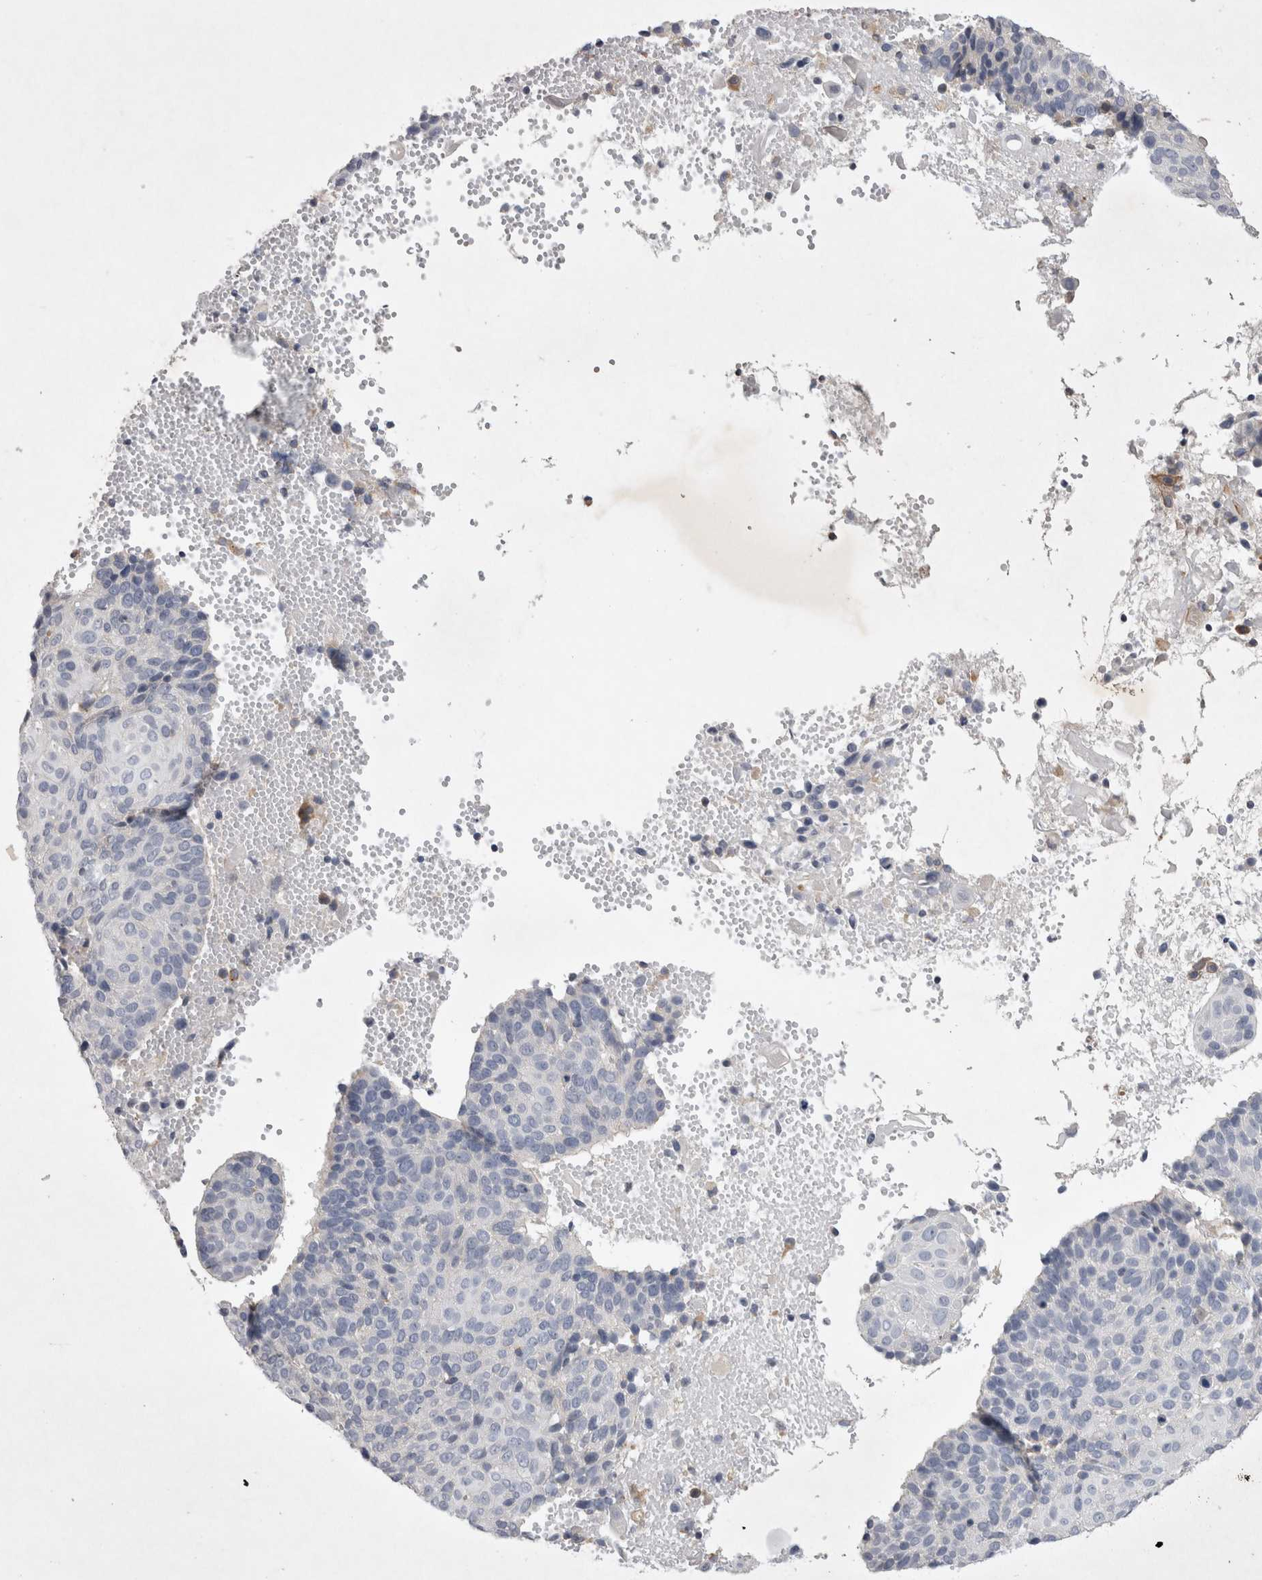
{"staining": {"intensity": "negative", "quantity": "none", "location": "none"}, "tissue": "cervical cancer", "cell_type": "Tumor cells", "image_type": "cancer", "snomed": [{"axis": "morphology", "description": "Squamous cell carcinoma, NOS"}, {"axis": "topography", "description": "Cervix"}], "caption": "A high-resolution micrograph shows immunohistochemistry (IHC) staining of cervical cancer, which shows no significant staining in tumor cells.", "gene": "STRADB", "patient": {"sex": "female", "age": 74}}